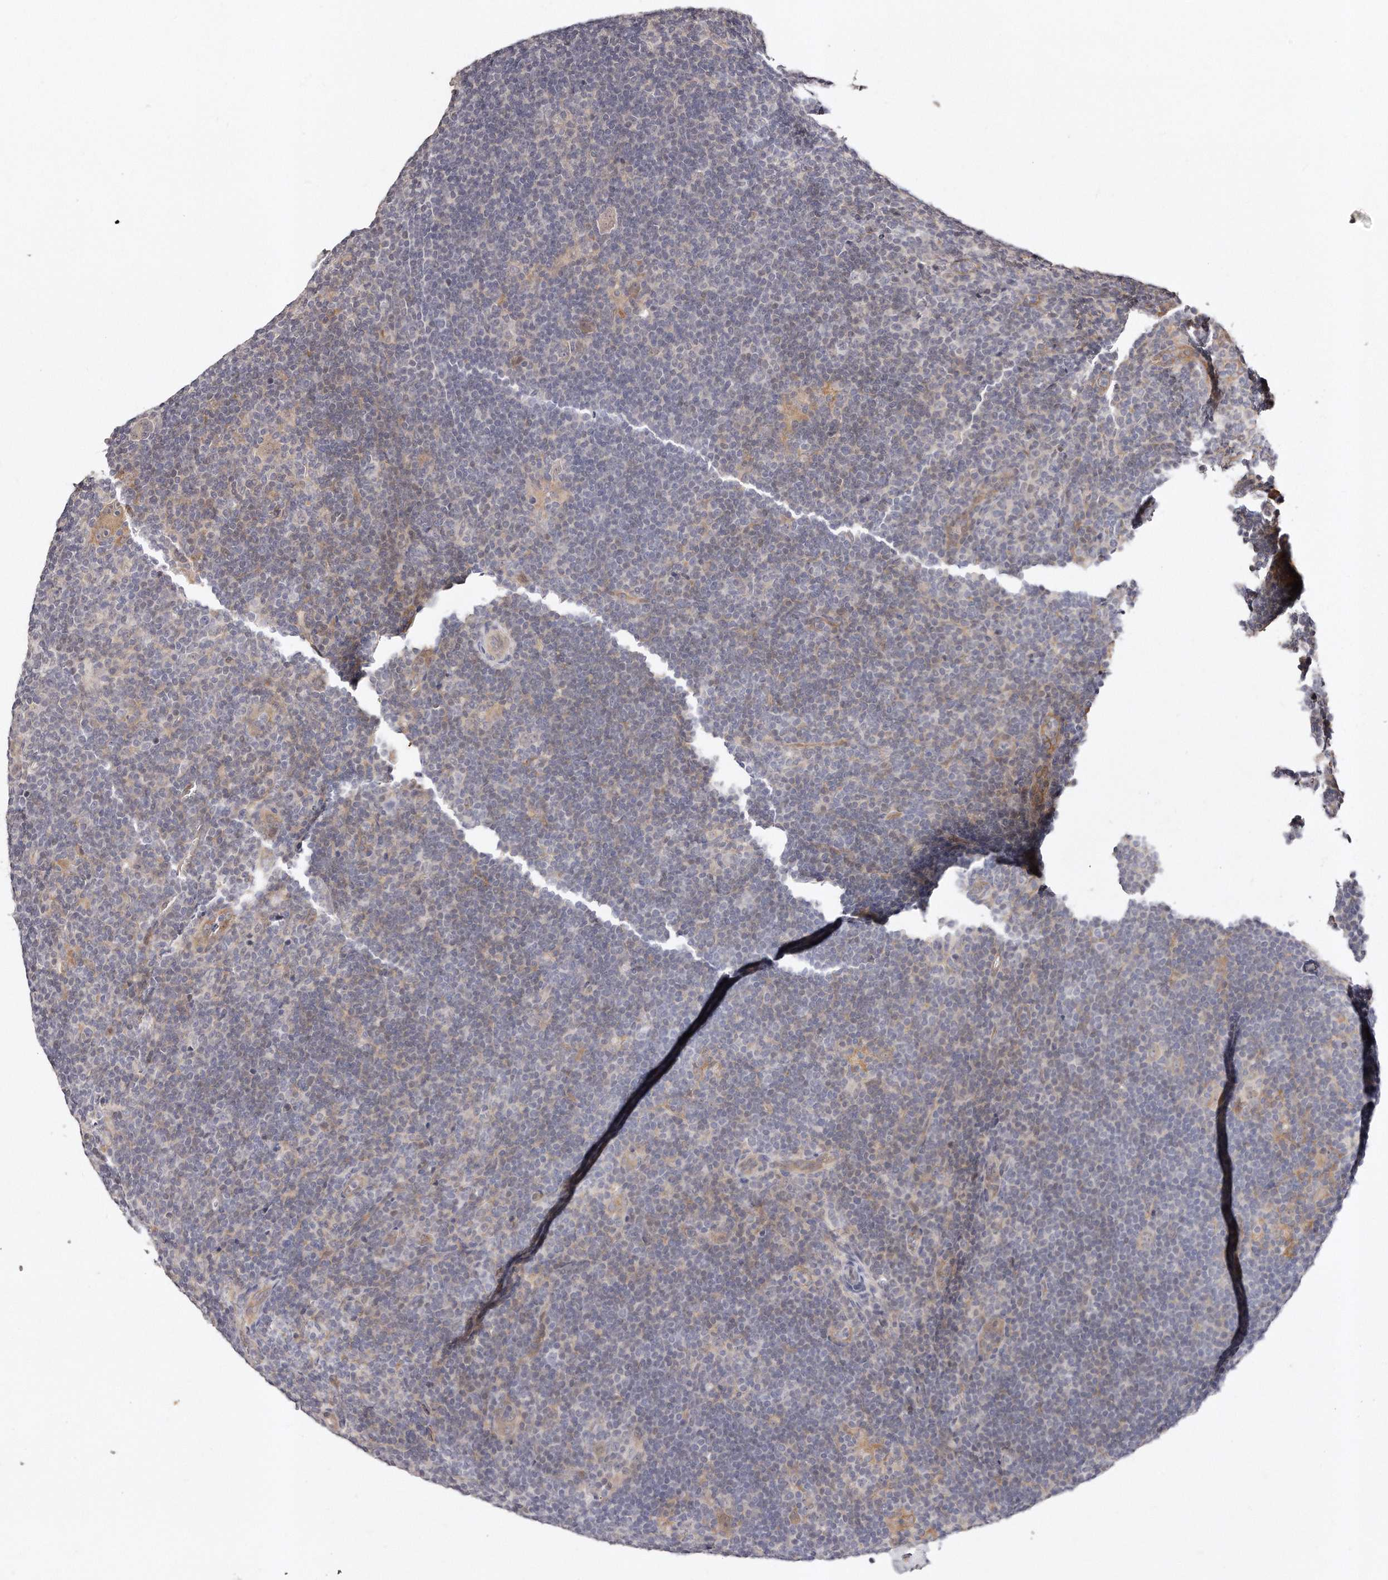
{"staining": {"intensity": "negative", "quantity": "none", "location": "none"}, "tissue": "lymphoma", "cell_type": "Tumor cells", "image_type": "cancer", "snomed": [{"axis": "morphology", "description": "Hodgkin's disease, NOS"}, {"axis": "topography", "description": "Lymph node"}], "caption": "Tumor cells show no significant protein expression in Hodgkin's disease. (Stains: DAB immunohistochemistry with hematoxylin counter stain, Microscopy: brightfield microscopy at high magnification).", "gene": "CASZ1", "patient": {"sex": "female", "age": 57}}